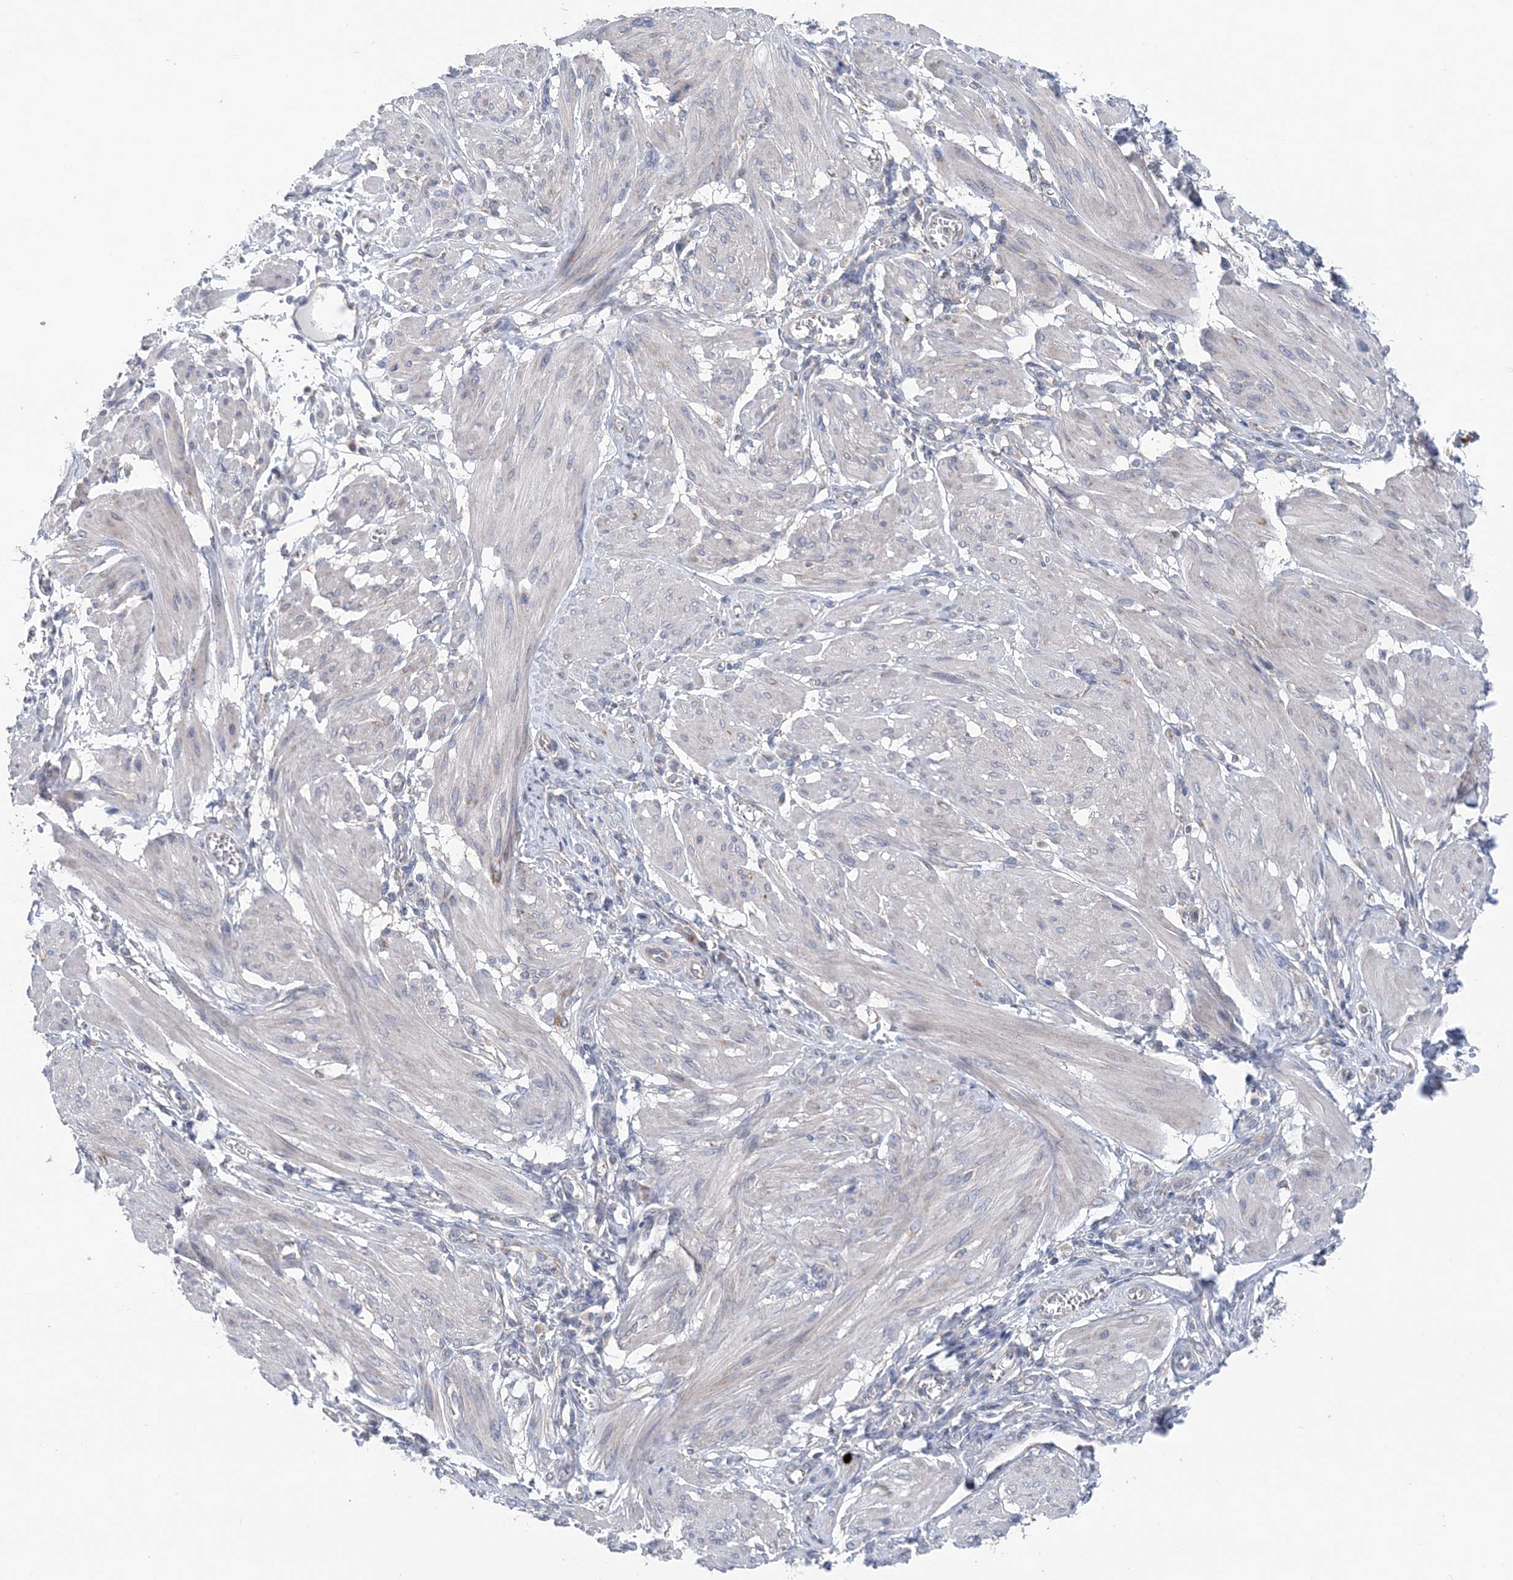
{"staining": {"intensity": "negative", "quantity": "none", "location": "none"}, "tissue": "smooth muscle", "cell_type": "Smooth muscle cells", "image_type": "normal", "snomed": [{"axis": "morphology", "description": "Normal tissue, NOS"}, {"axis": "topography", "description": "Smooth muscle"}], "caption": "A micrograph of human smooth muscle is negative for staining in smooth muscle cells. (DAB (3,3'-diaminobenzidine) immunohistochemistry (IHC) with hematoxylin counter stain).", "gene": "COPE", "patient": {"sex": "female", "age": 39}}